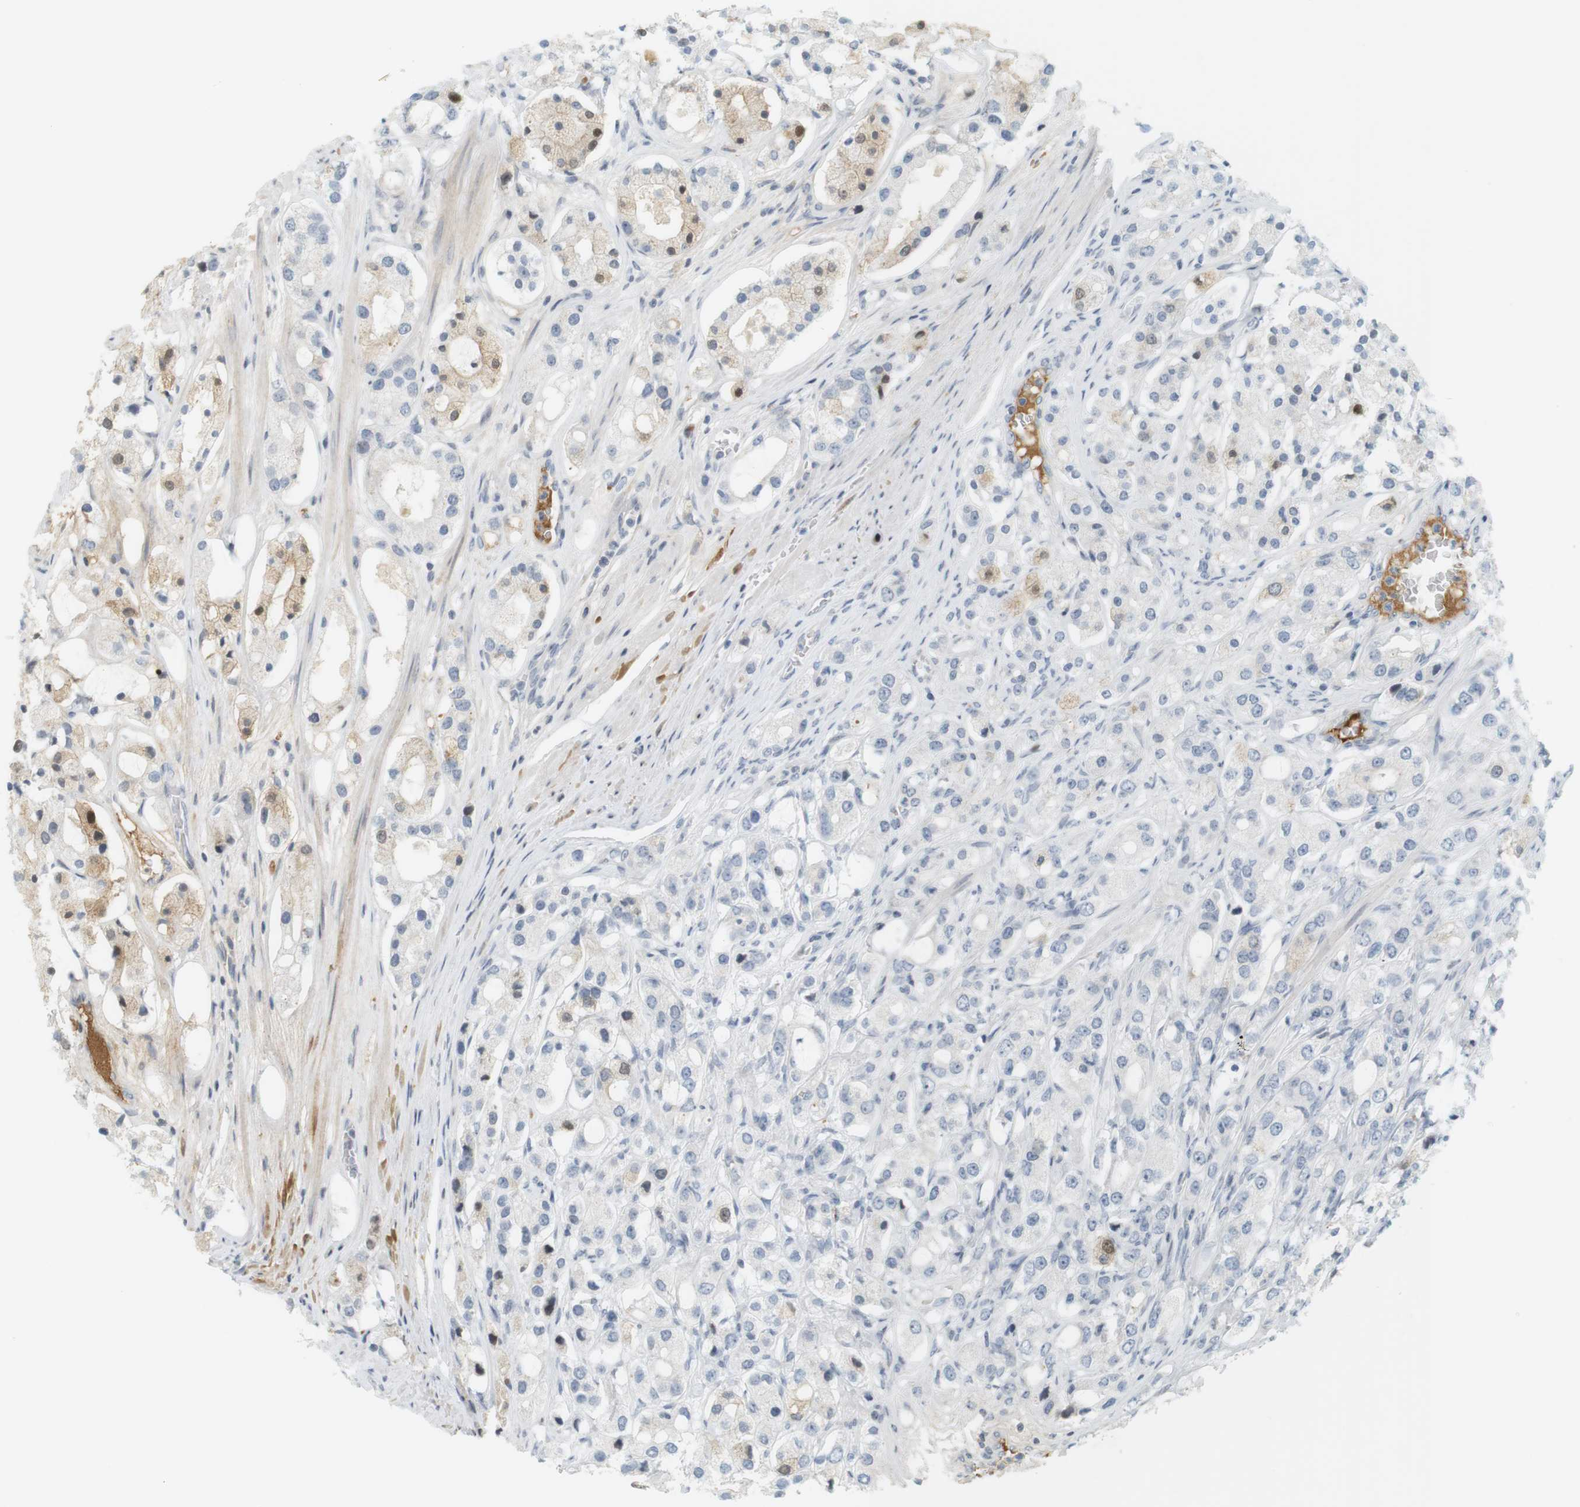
{"staining": {"intensity": "negative", "quantity": "none", "location": "none"}, "tissue": "prostate cancer", "cell_type": "Tumor cells", "image_type": "cancer", "snomed": [{"axis": "morphology", "description": "Adenocarcinoma, High grade"}, {"axis": "topography", "description": "Prostate"}], "caption": "Photomicrograph shows no significant protein positivity in tumor cells of prostate high-grade adenocarcinoma. (DAB (3,3'-diaminobenzidine) immunohistochemistry, high magnification).", "gene": "DMC1", "patient": {"sex": "male", "age": 65}}